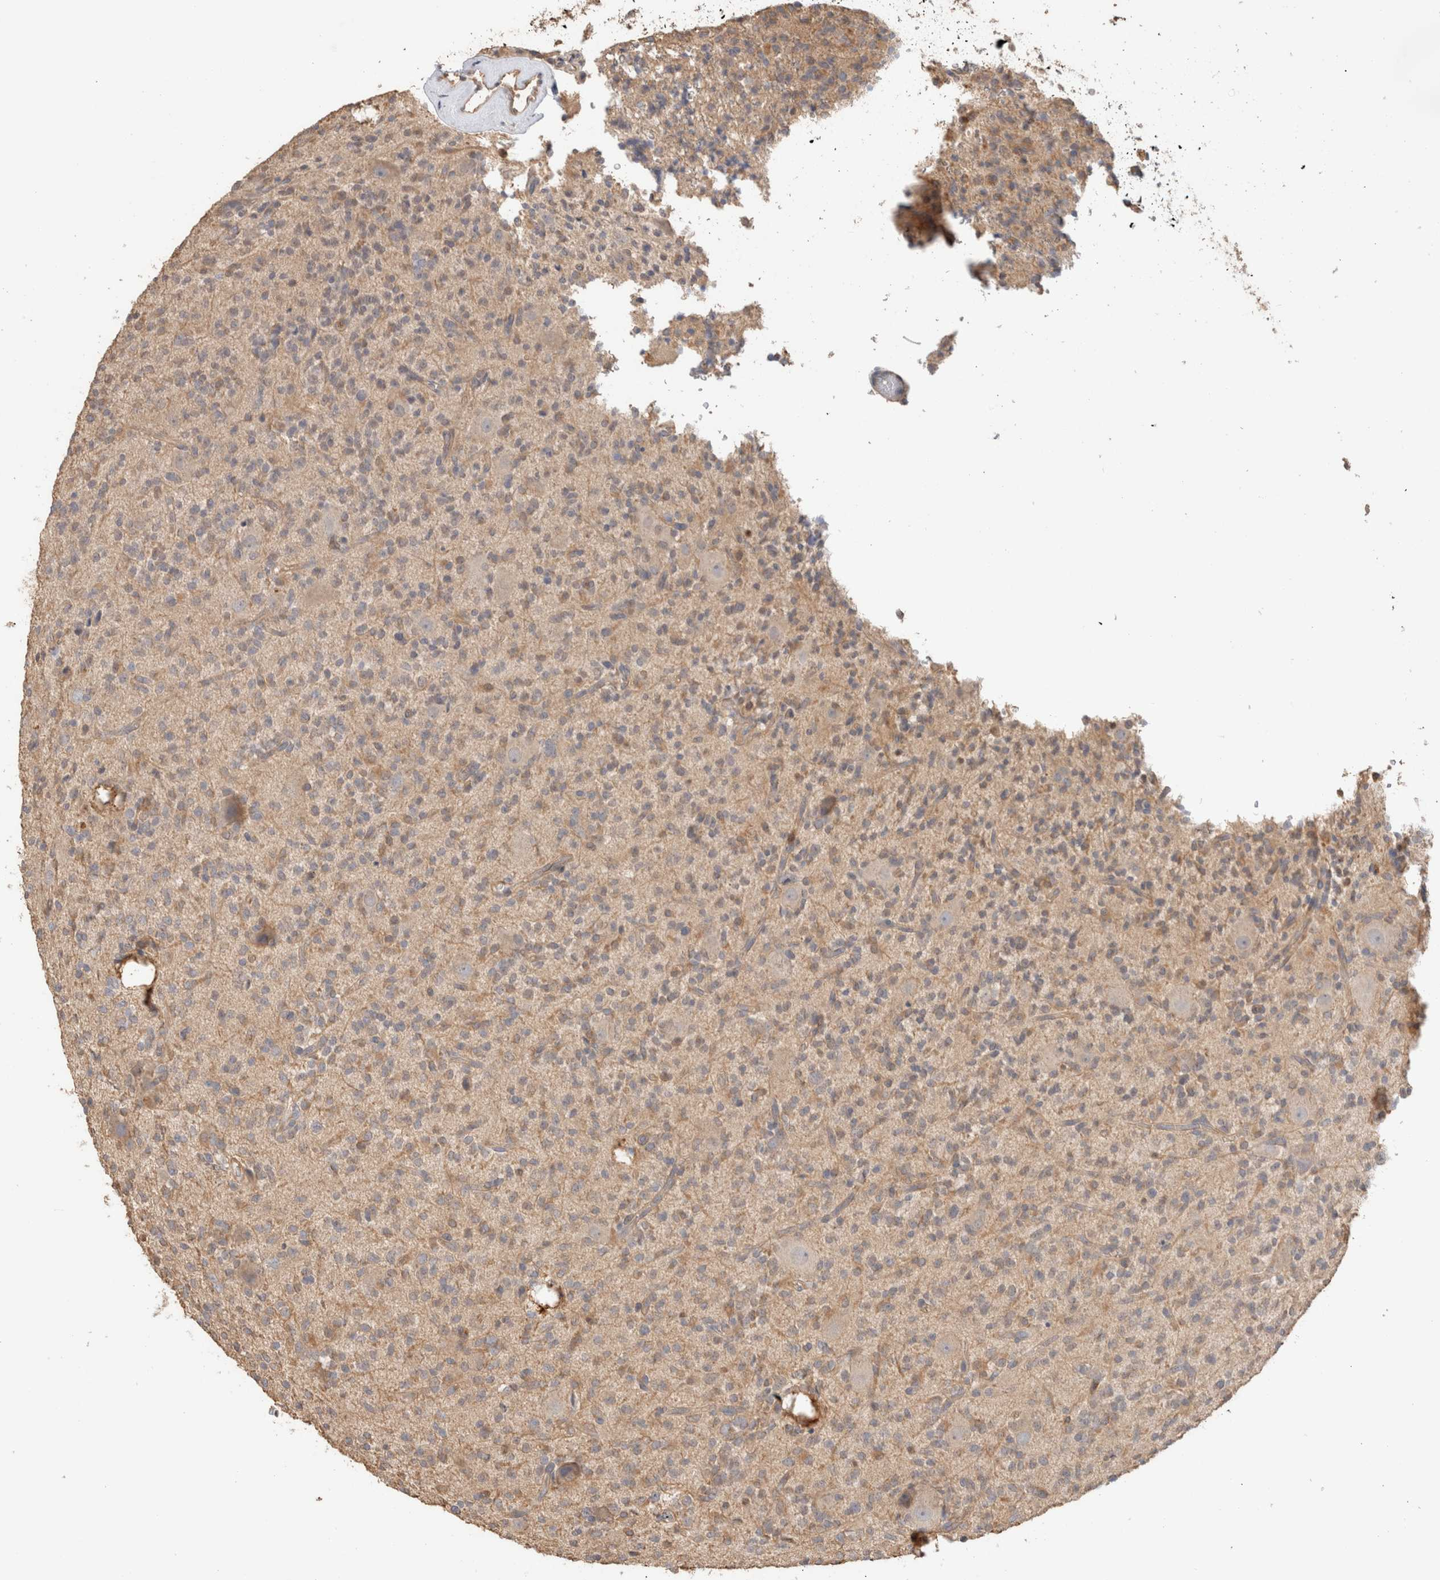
{"staining": {"intensity": "weak", "quantity": "25%-75%", "location": "cytoplasmic/membranous"}, "tissue": "glioma", "cell_type": "Tumor cells", "image_type": "cancer", "snomed": [{"axis": "morphology", "description": "Glioma, malignant, High grade"}, {"axis": "topography", "description": "Brain"}], "caption": "Tumor cells show low levels of weak cytoplasmic/membranous positivity in about 25%-75% of cells in human glioma.", "gene": "CFAP418", "patient": {"sex": "male", "age": 34}}